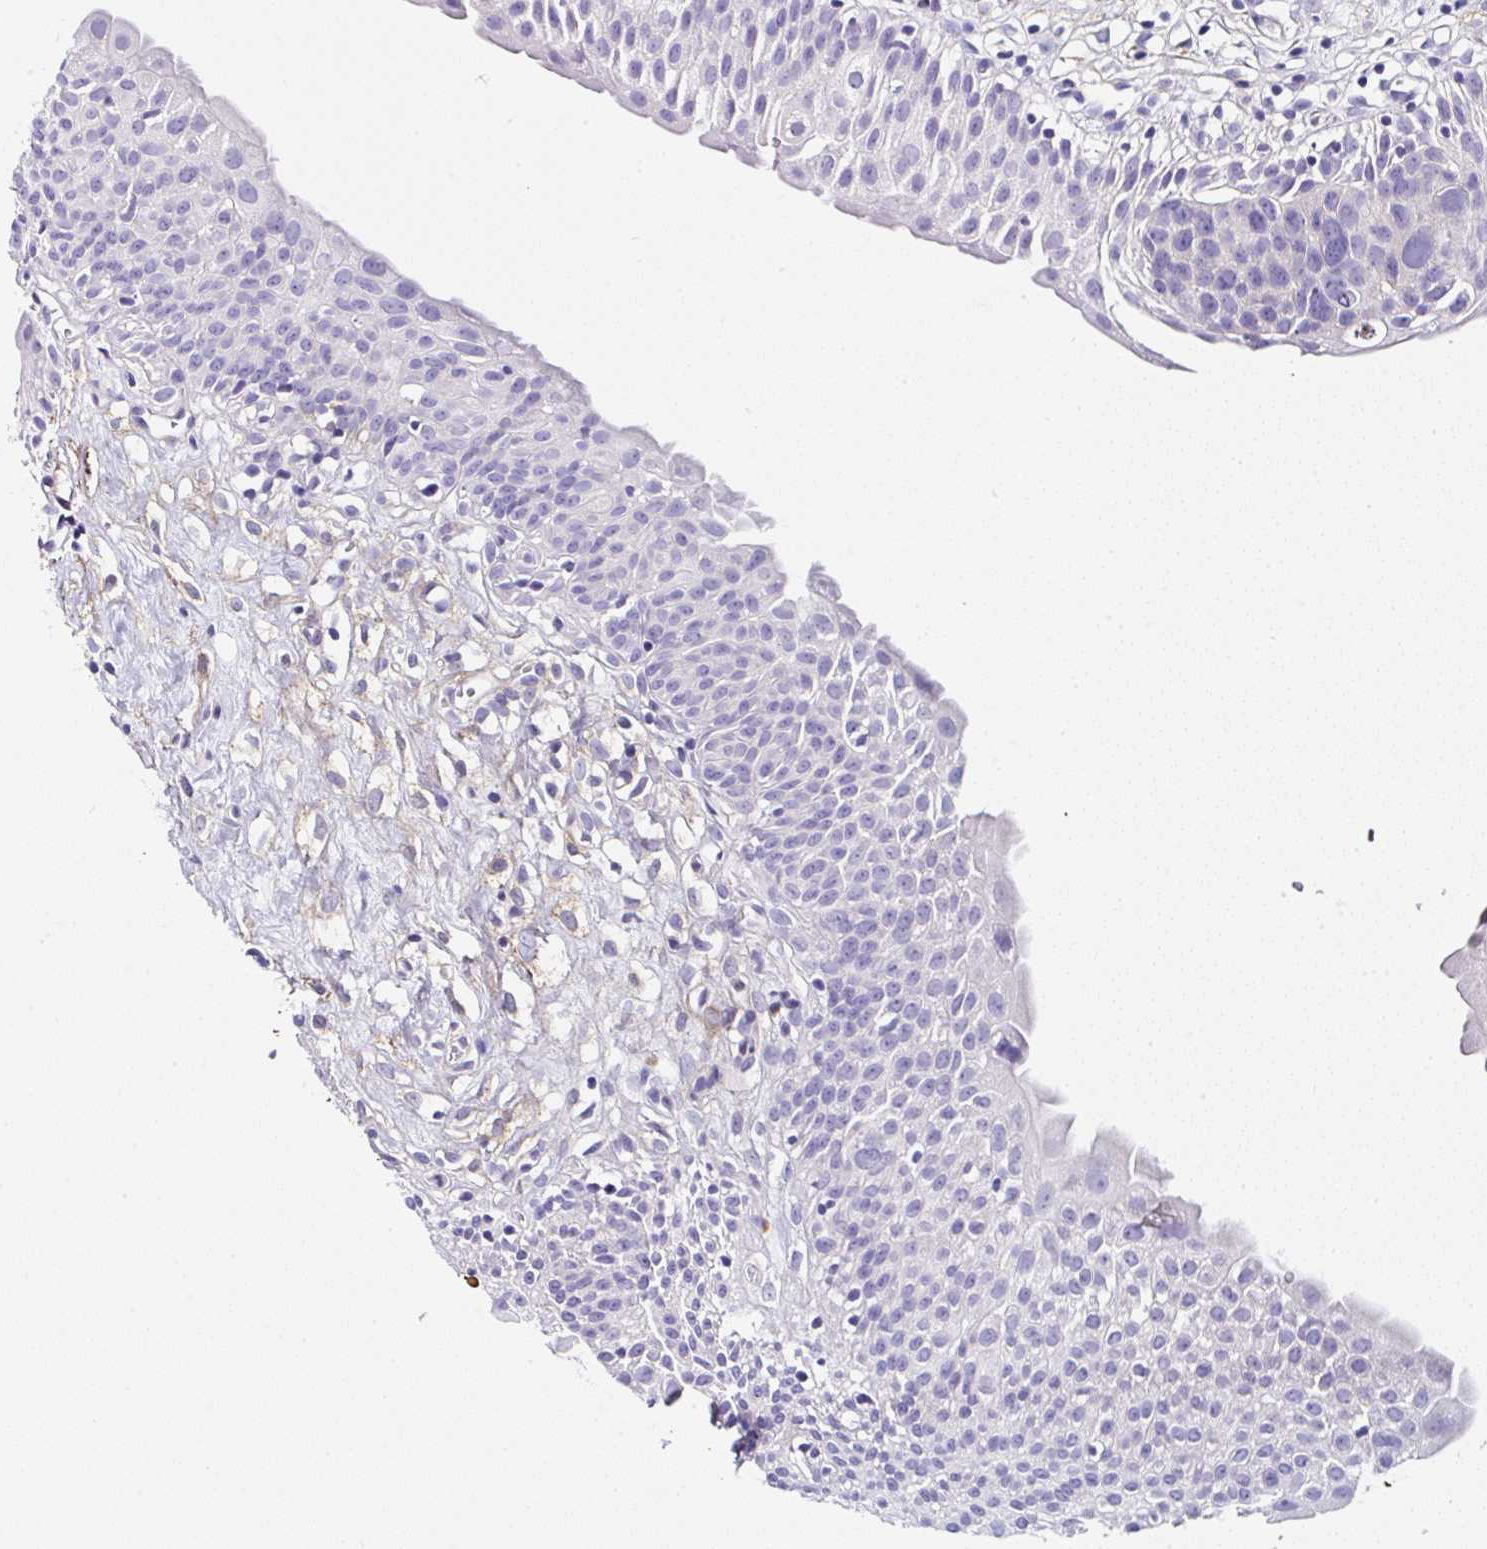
{"staining": {"intensity": "negative", "quantity": "none", "location": "none"}, "tissue": "urinary bladder", "cell_type": "Urothelial cells", "image_type": "normal", "snomed": [{"axis": "morphology", "description": "Normal tissue, NOS"}, {"axis": "topography", "description": "Urinary bladder"}], "caption": "A photomicrograph of human urinary bladder is negative for staining in urothelial cells. The staining is performed using DAB brown chromogen with nuclei counter-stained in using hematoxylin.", "gene": "PPFIA4", "patient": {"sex": "male", "age": 51}}